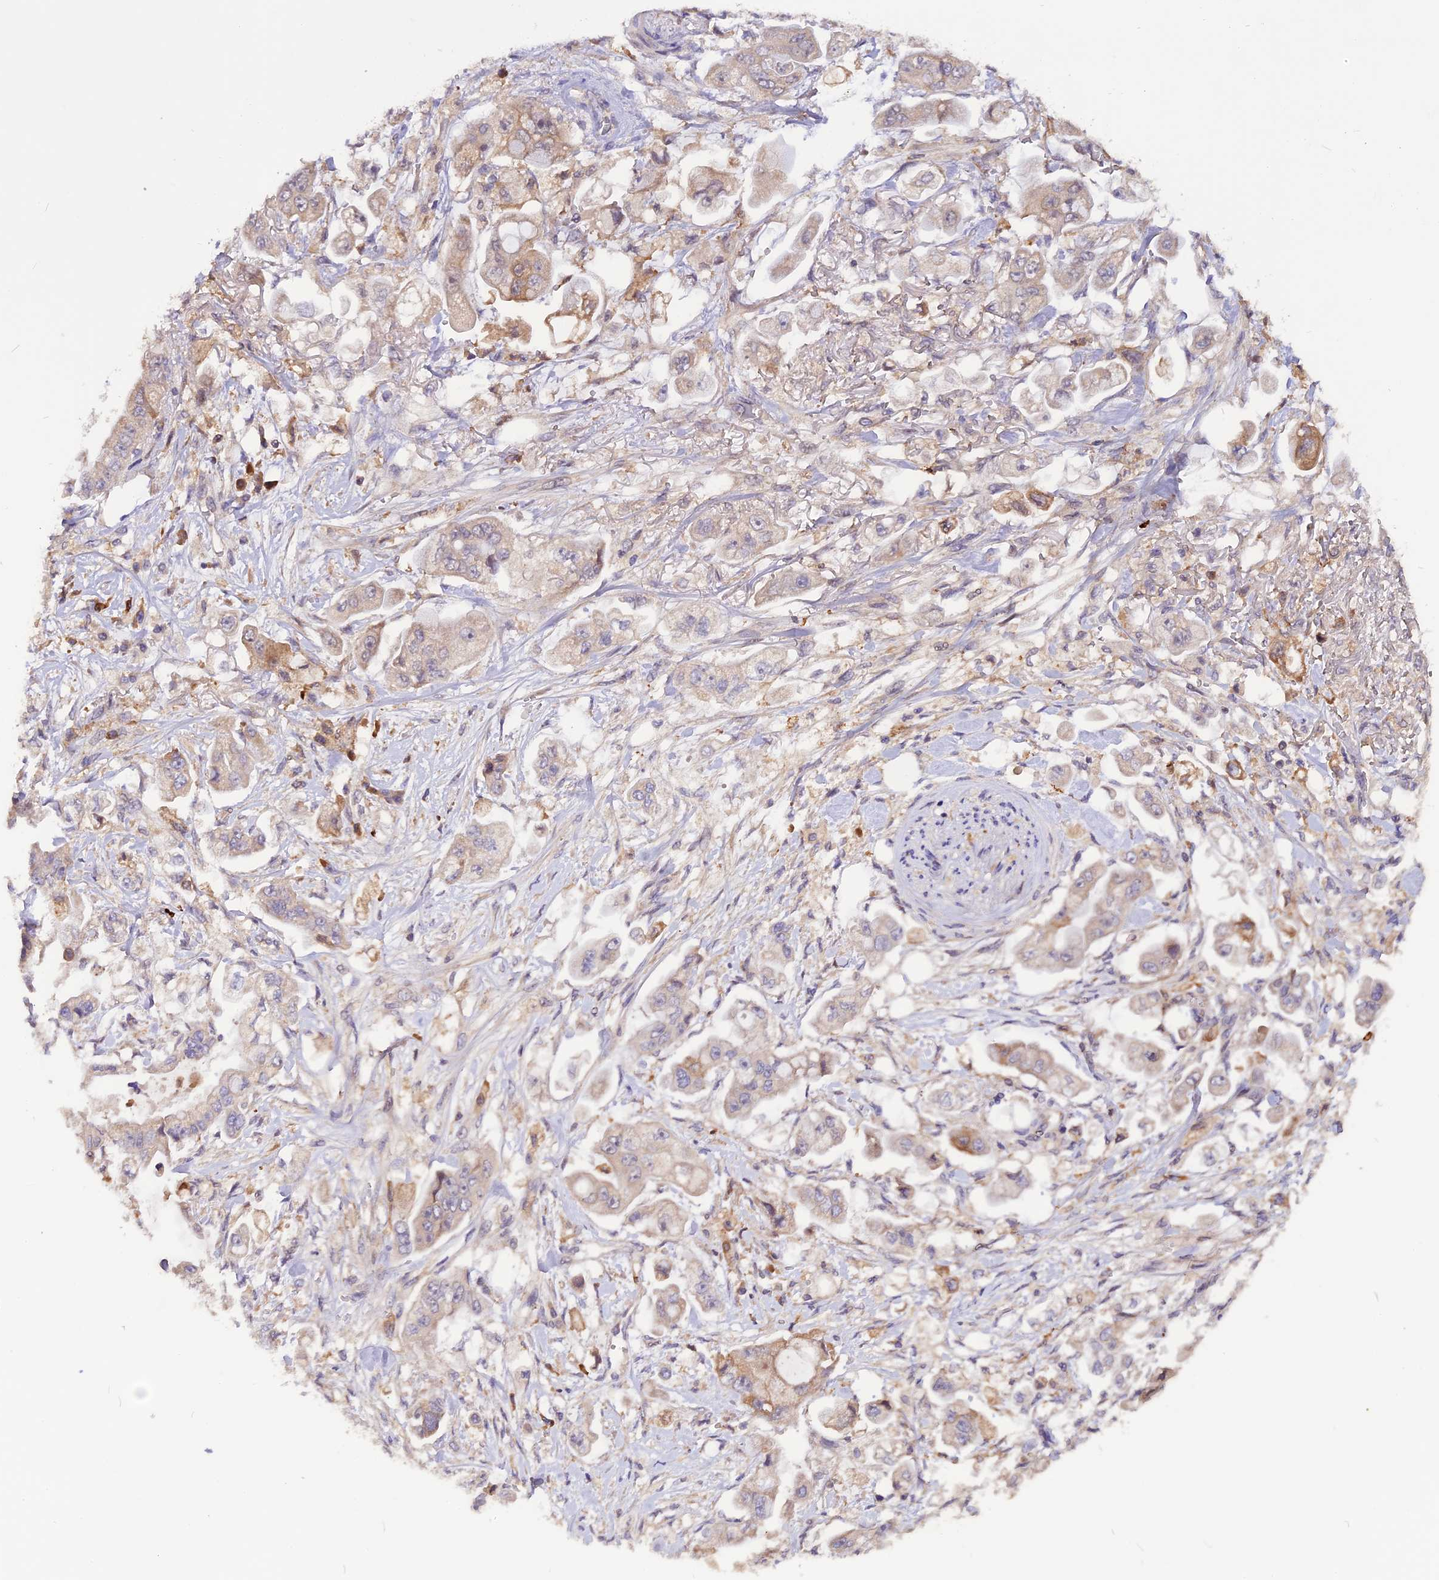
{"staining": {"intensity": "weak", "quantity": "<25%", "location": "cytoplasmic/membranous"}, "tissue": "stomach cancer", "cell_type": "Tumor cells", "image_type": "cancer", "snomed": [{"axis": "morphology", "description": "Adenocarcinoma, NOS"}, {"axis": "topography", "description": "Stomach"}], "caption": "Immunohistochemistry (IHC) of stomach adenocarcinoma demonstrates no positivity in tumor cells. (DAB (3,3'-diaminobenzidine) immunohistochemistry (IHC) visualized using brightfield microscopy, high magnification).", "gene": "MARK4", "patient": {"sex": "male", "age": 62}}